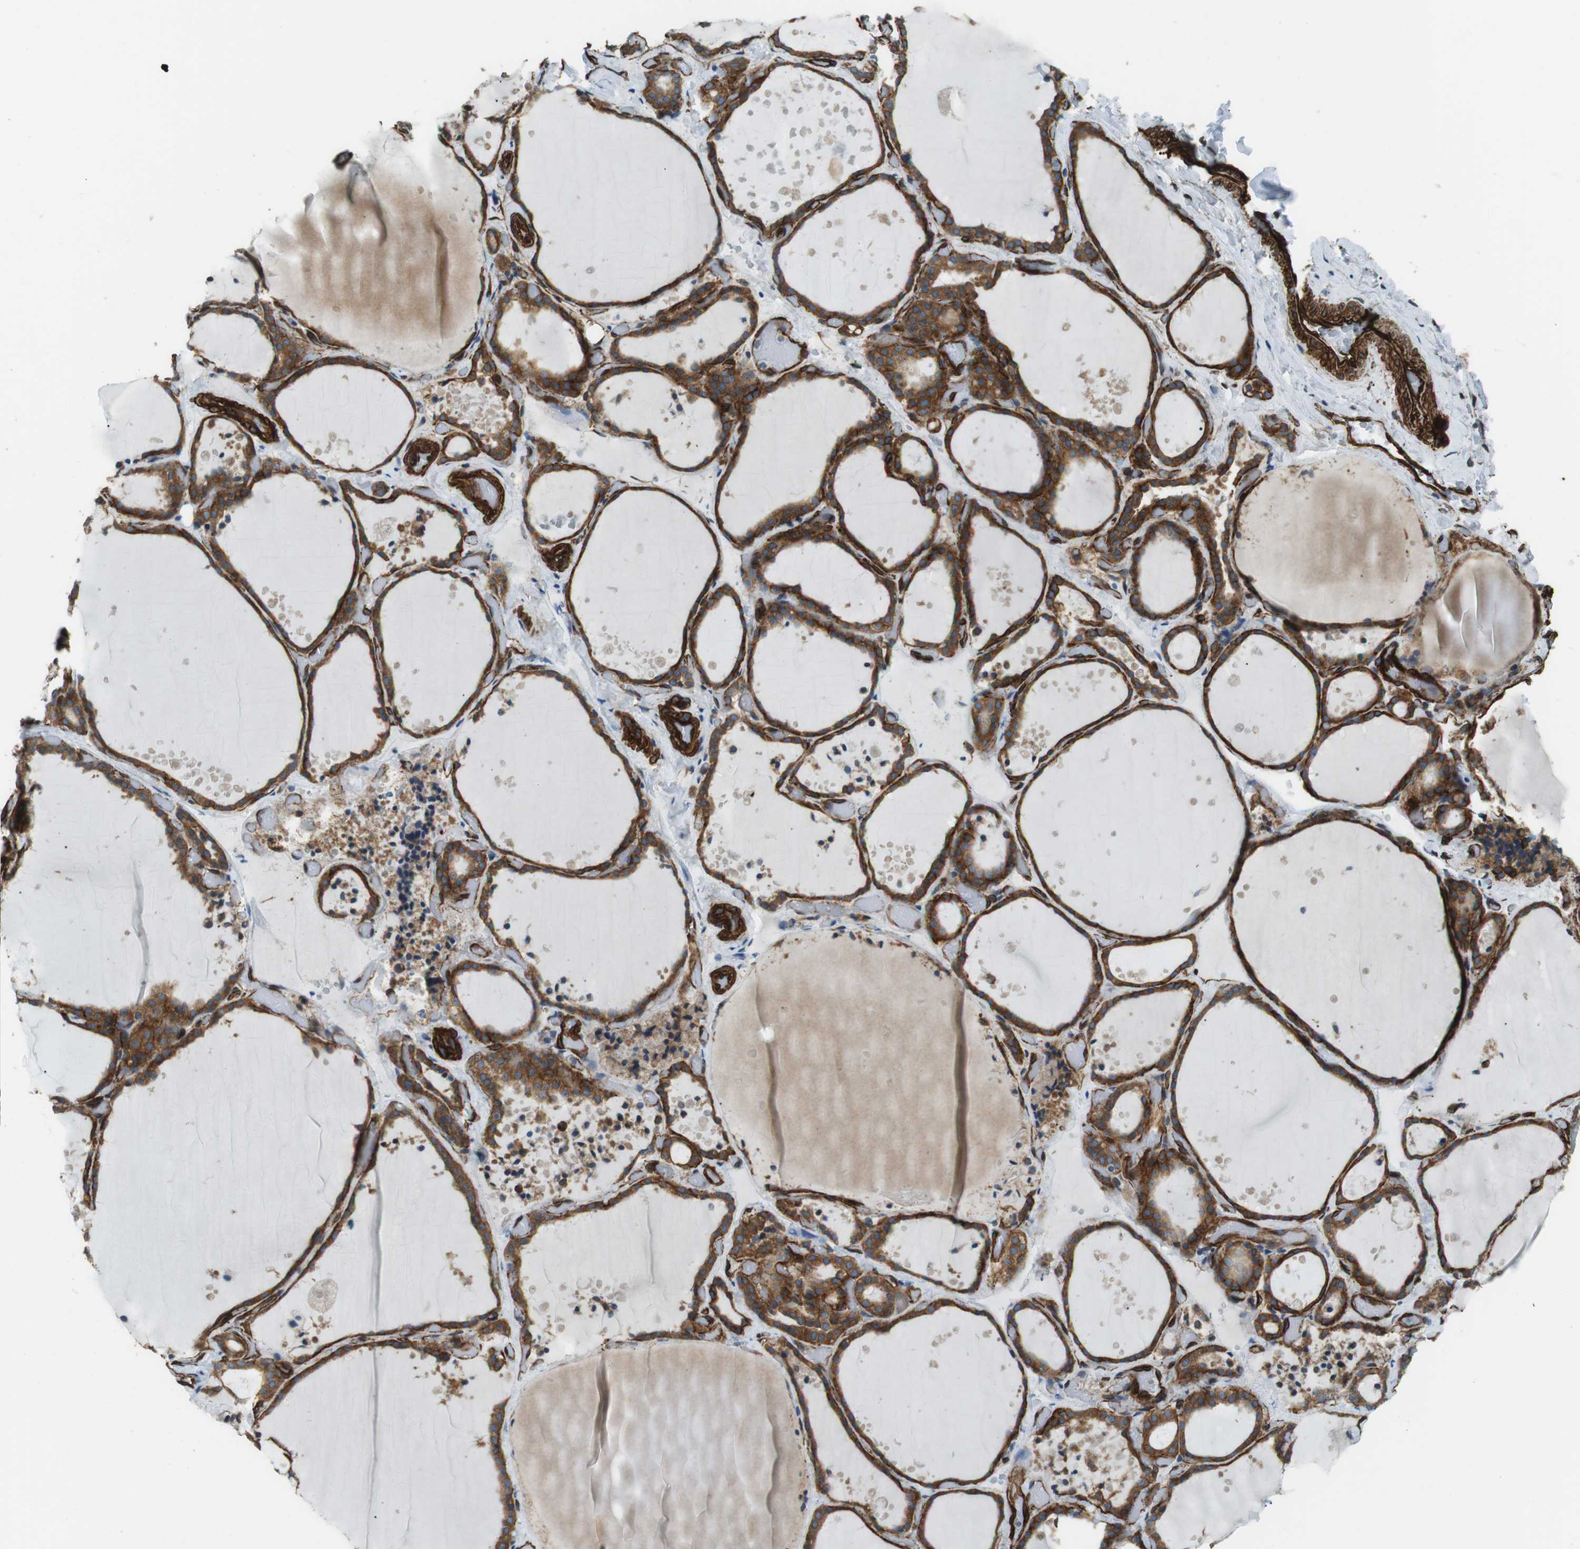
{"staining": {"intensity": "strong", "quantity": ">75%", "location": "cytoplasmic/membranous"}, "tissue": "thyroid gland", "cell_type": "Glandular cells", "image_type": "normal", "snomed": [{"axis": "morphology", "description": "Normal tissue, NOS"}, {"axis": "topography", "description": "Thyroid gland"}], "caption": "Thyroid gland stained with DAB (3,3'-diaminobenzidine) immunohistochemistry exhibits high levels of strong cytoplasmic/membranous staining in about >75% of glandular cells. The staining was performed using DAB (3,3'-diaminobenzidine) to visualize the protein expression in brown, while the nuclei were stained in blue with hematoxylin (Magnification: 20x).", "gene": "ODR4", "patient": {"sex": "female", "age": 44}}